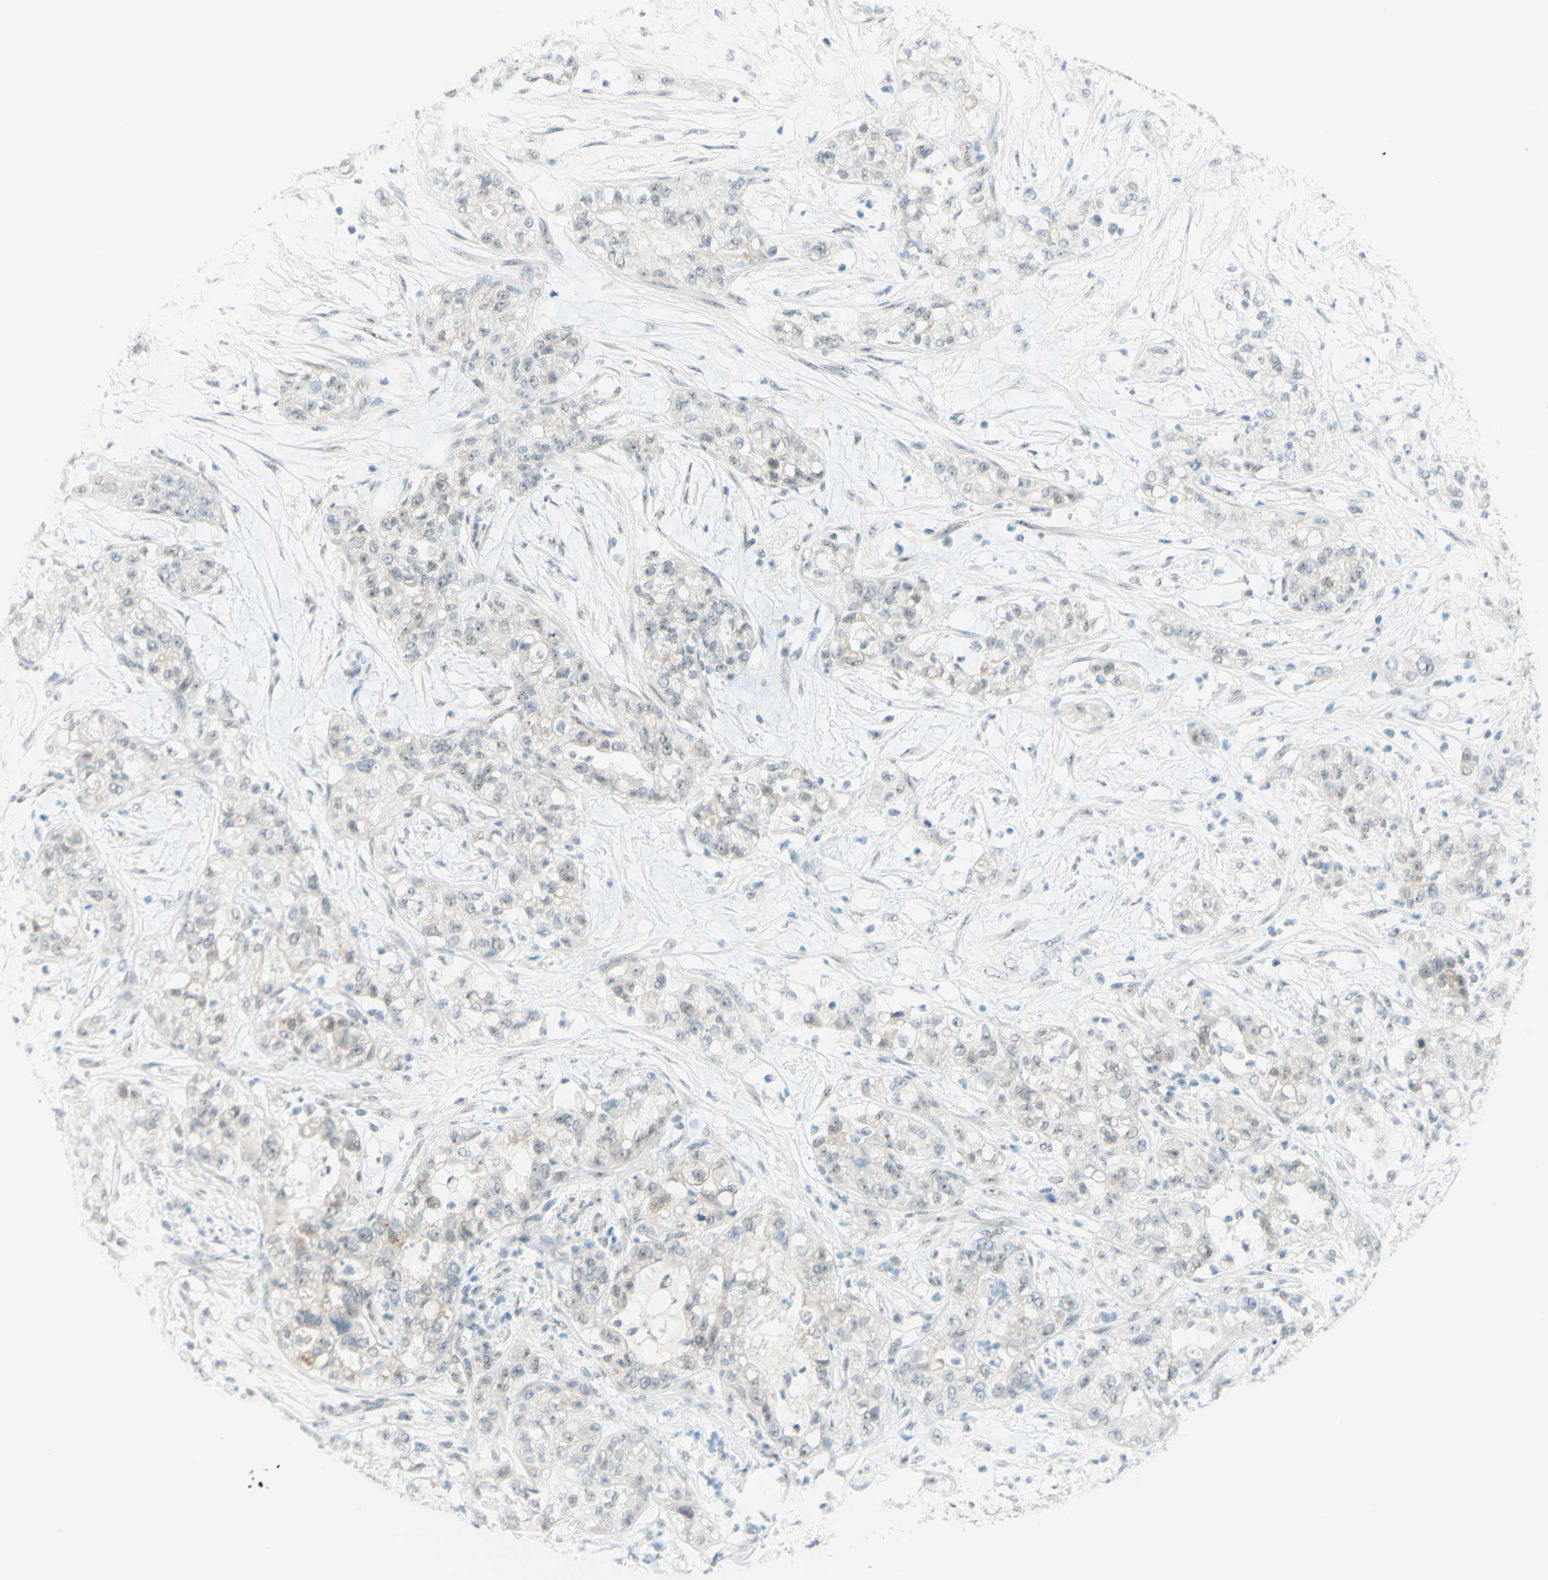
{"staining": {"intensity": "weak", "quantity": "<25%", "location": "nuclear"}, "tissue": "pancreatic cancer", "cell_type": "Tumor cells", "image_type": "cancer", "snomed": [{"axis": "morphology", "description": "Adenocarcinoma, NOS"}, {"axis": "topography", "description": "Pancreas"}], "caption": "DAB immunohistochemical staining of human adenocarcinoma (pancreatic) reveals no significant positivity in tumor cells. (DAB immunohistochemistry (IHC) visualized using brightfield microscopy, high magnification).", "gene": "JPH1", "patient": {"sex": "female", "age": 78}}